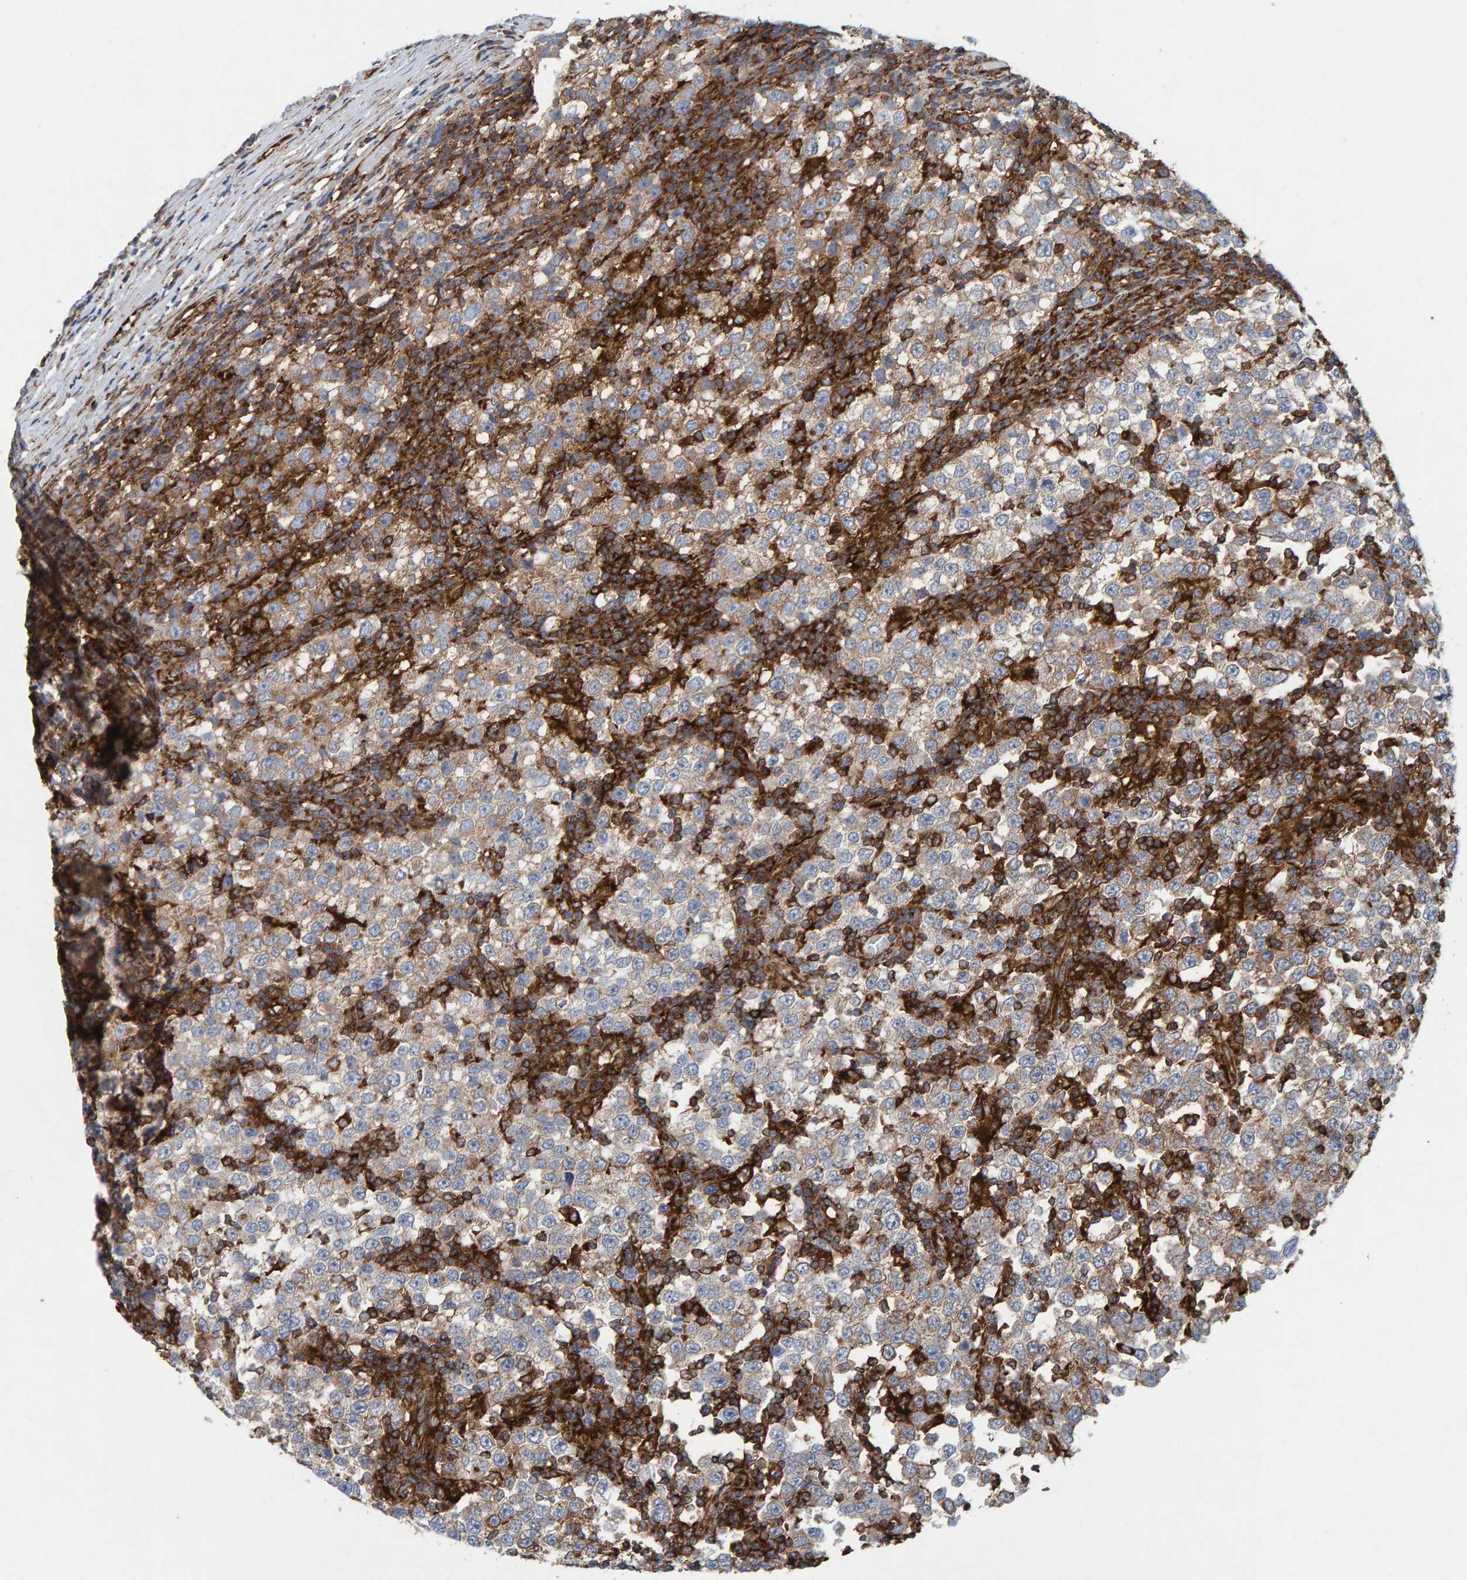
{"staining": {"intensity": "weak", "quantity": "<25%", "location": "cytoplasmic/membranous"}, "tissue": "testis cancer", "cell_type": "Tumor cells", "image_type": "cancer", "snomed": [{"axis": "morphology", "description": "Seminoma, NOS"}, {"axis": "topography", "description": "Testis"}], "caption": "Tumor cells are negative for brown protein staining in testis cancer (seminoma).", "gene": "MVP", "patient": {"sex": "male", "age": 65}}